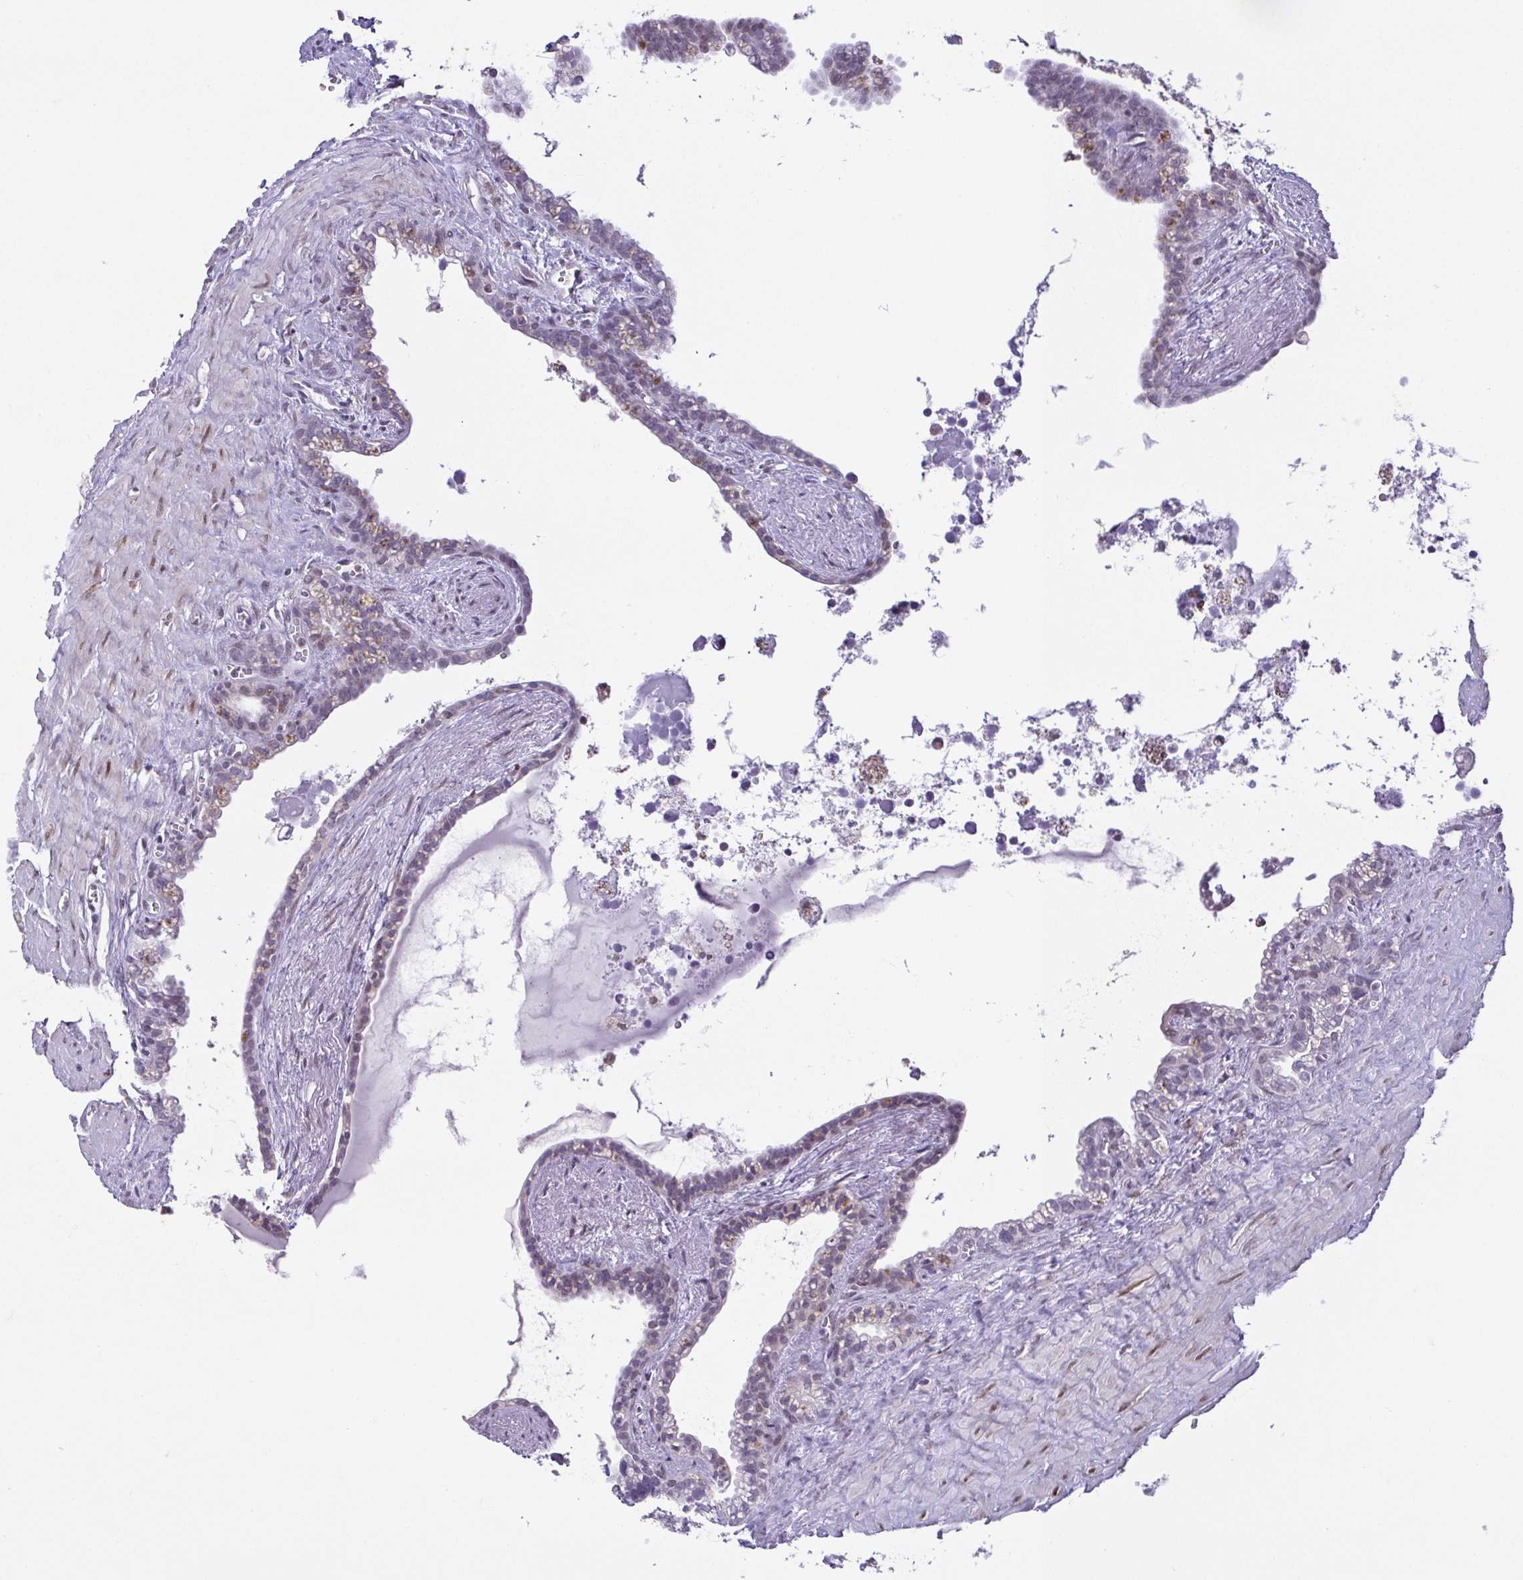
{"staining": {"intensity": "weak", "quantity": "<25%", "location": "cytoplasmic/membranous"}, "tissue": "seminal vesicle", "cell_type": "Glandular cells", "image_type": "normal", "snomed": [{"axis": "morphology", "description": "Normal tissue, NOS"}, {"axis": "topography", "description": "Seminal veicle"}], "caption": "Immunohistochemistry photomicrograph of normal seminal vesicle: seminal vesicle stained with DAB reveals no significant protein positivity in glandular cells. (IHC, brightfield microscopy, high magnification).", "gene": "RBM3", "patient": {"sex": "male", "age": 76}}